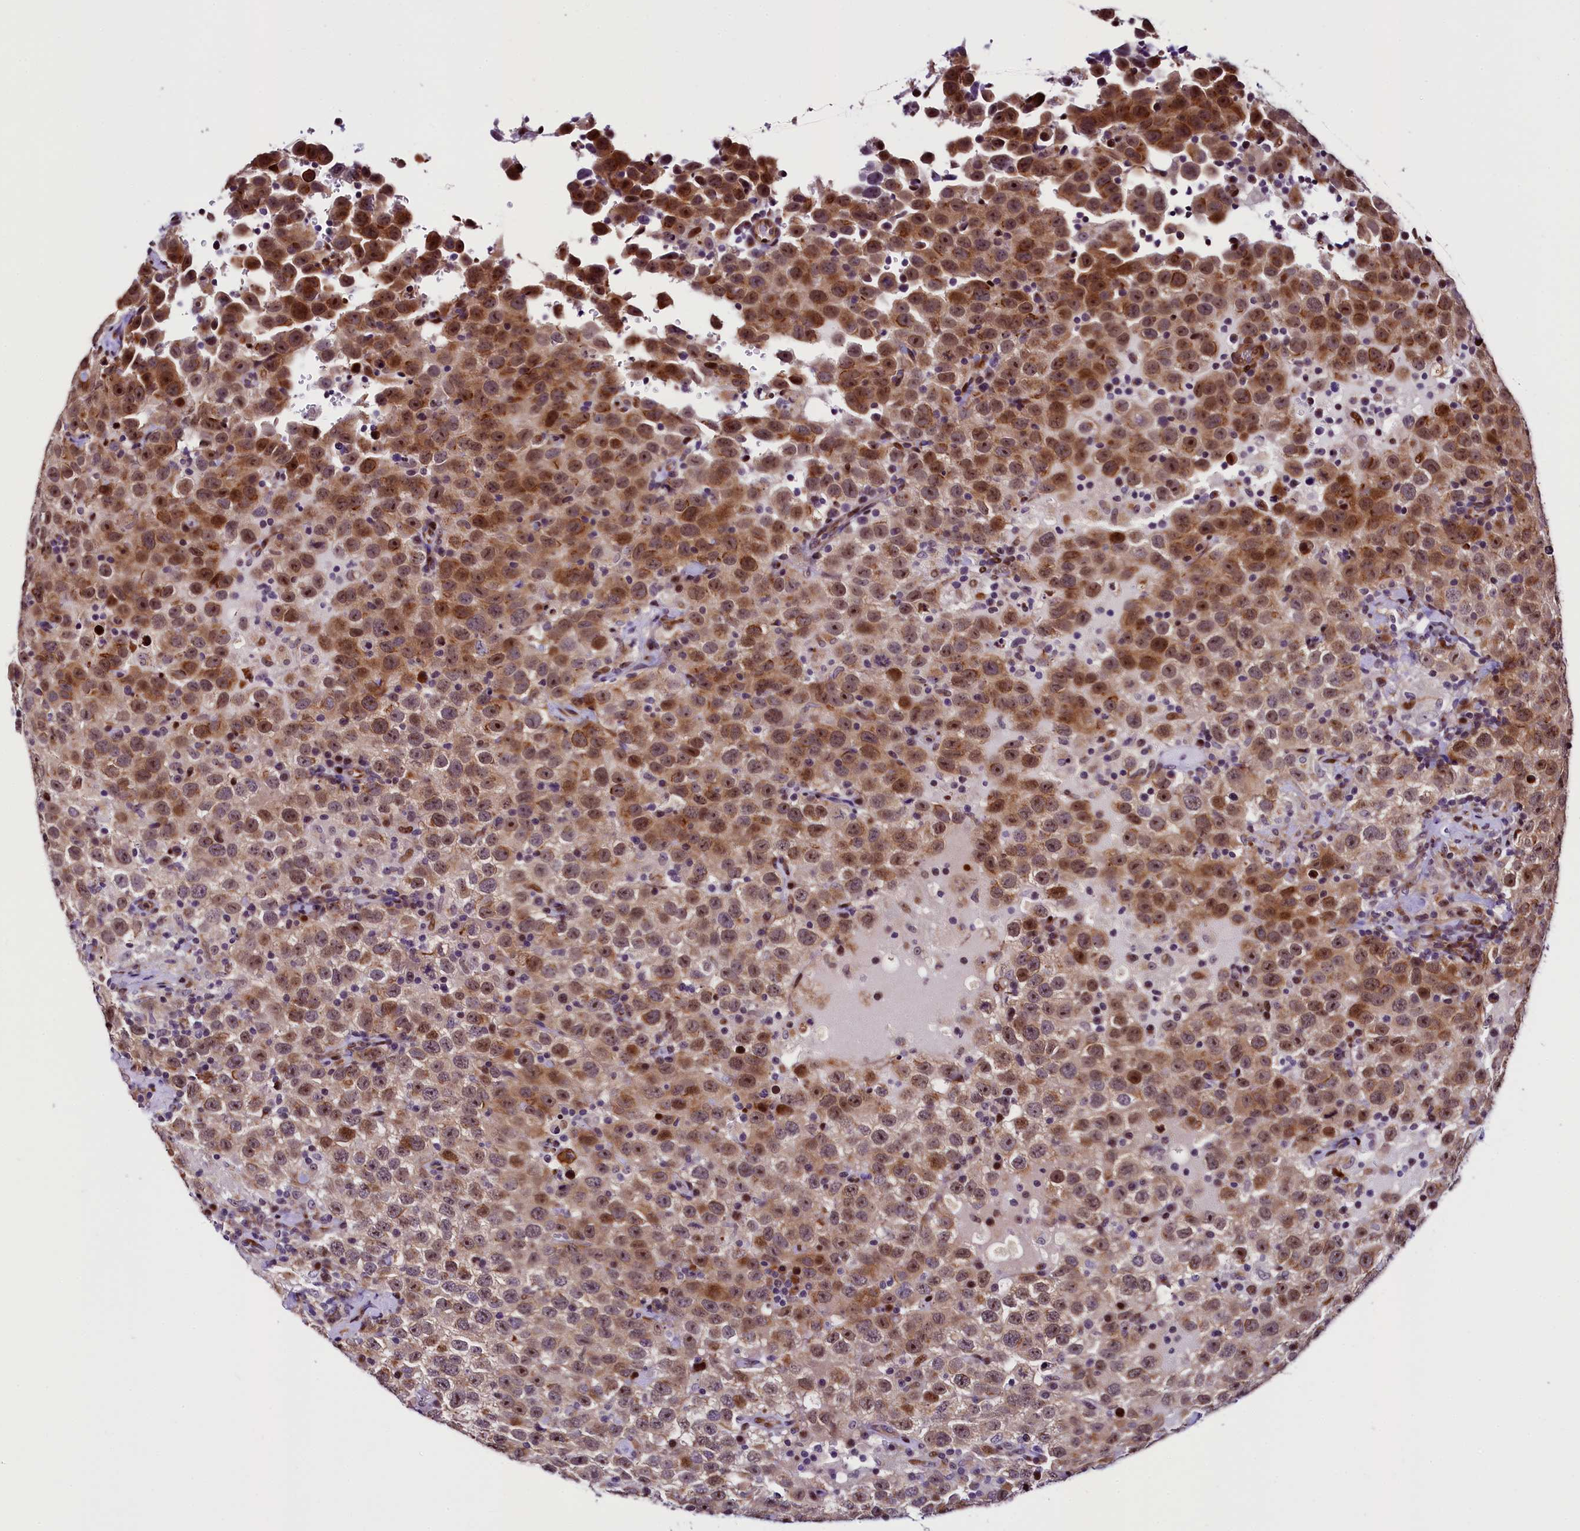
{"staining": {"intensity": "moderate", "quantity": "25%-75%", "location": "cytoplasmic/membranous,nuclear"}, "tissue": "testis cancer", "cell_type": "Tumor cells", "image_type": "cancer", "snomed": [{"axis": "morphology", "description": "Seminoma, NOS"}, {"axis": "topography", "description": "Testis"}], "caption": "Protein expression analysis of seminoma (testis) shows moderate cytoplasmic/membranous and nuclear staining in approximately 25%-75% of tumor cells.", "gene": "TRMT112", "patient": {"sex": "male", "age": 41}}